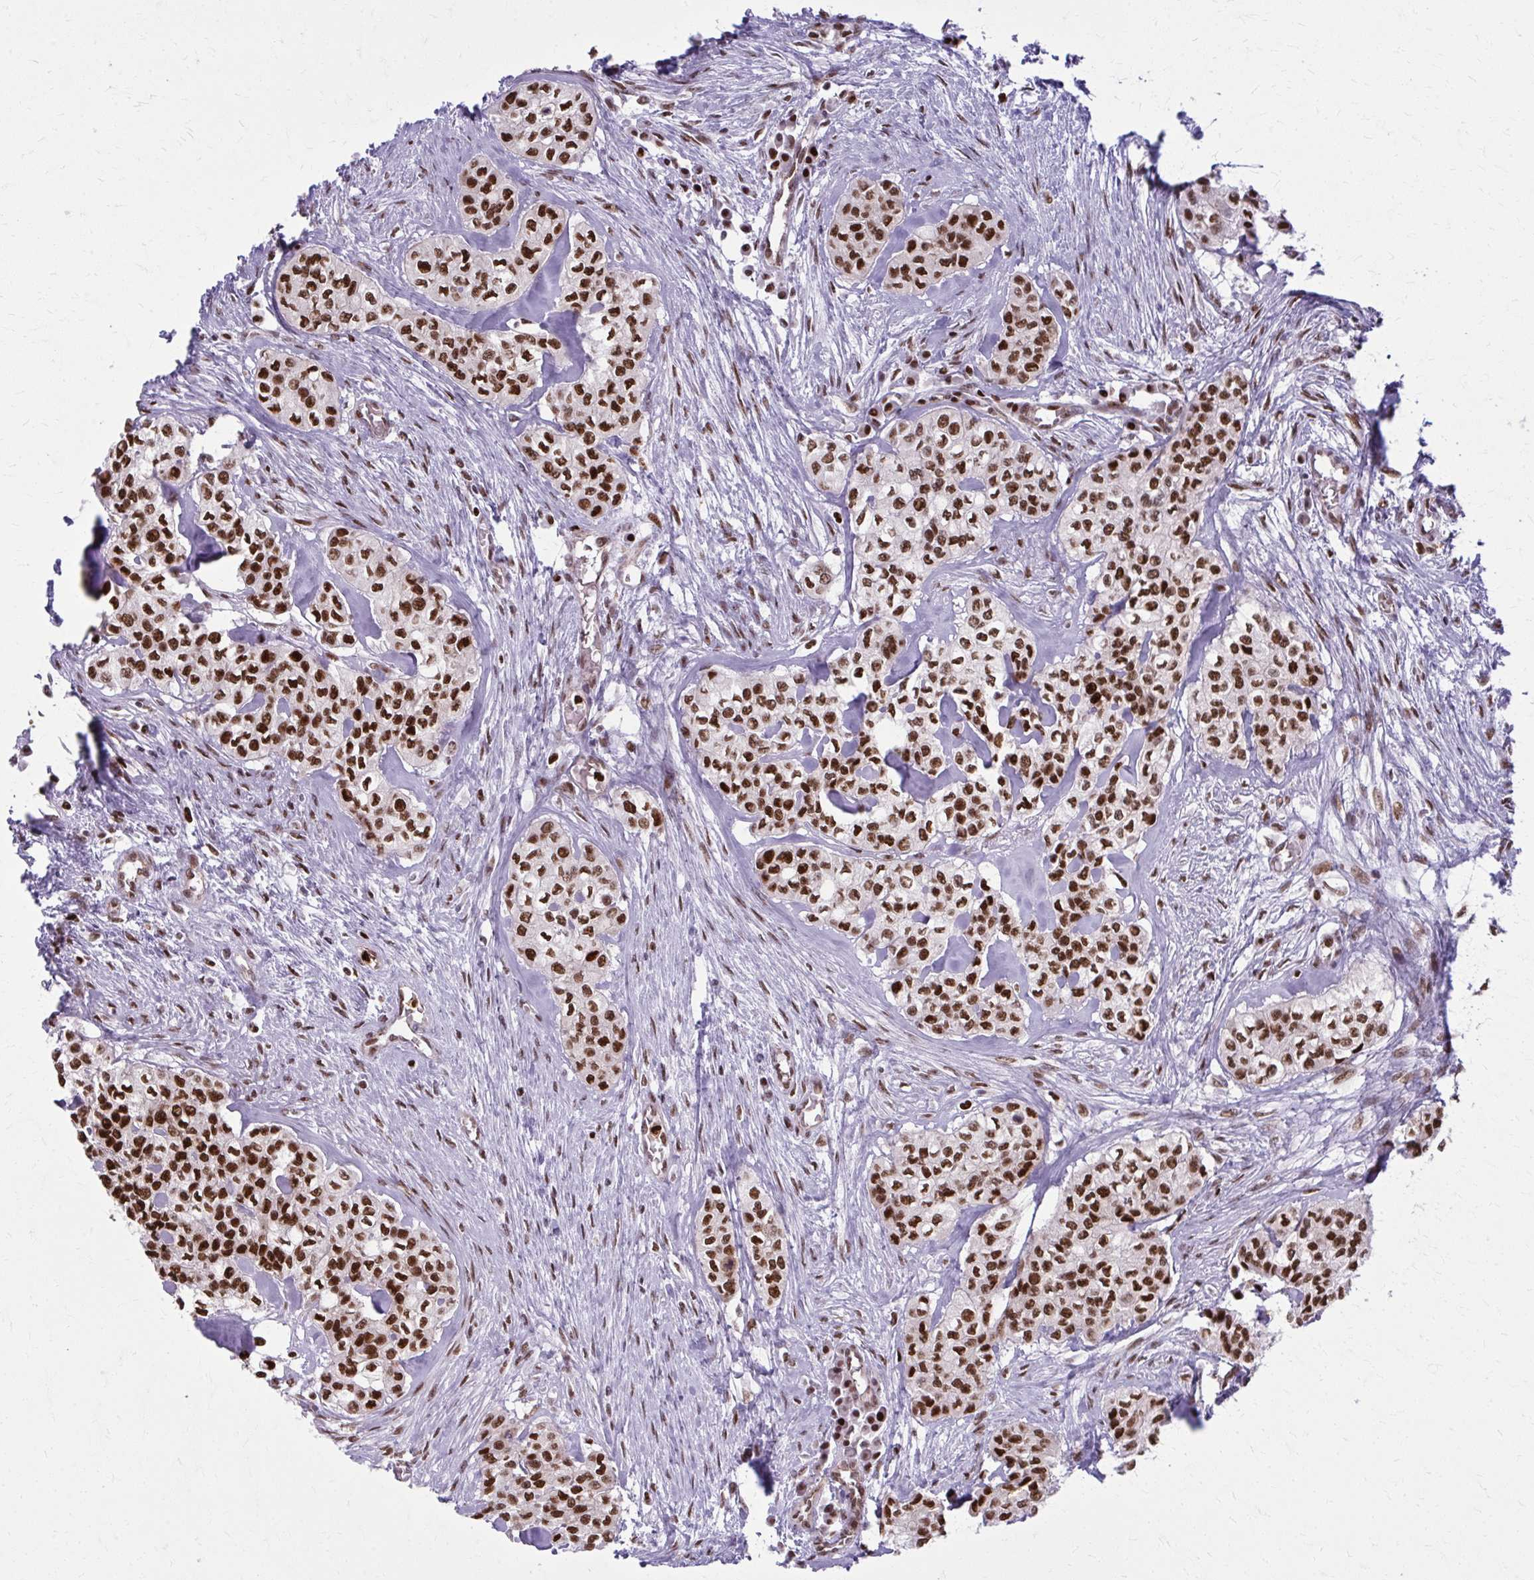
{"staining": {"intensity": "strong", "quantity": ">75%", "location": "nuclear"}, "tissue": "head and neck cancer", "cell_type": "Tumor cells", "image_type": "cancer", "snomed": [{"axis": "morphology", "description": "Adenocarcinoma, NOS"}, {"axis": "topography", "description": "Head-Neck"}], "caption": "Protein expression analysis of head and neck cancer demonstrates strong nuclear staining in approximately >75% of tumor cells.", "gene": "ZNF559", "patient": {"sex": "male", "age": 81}}